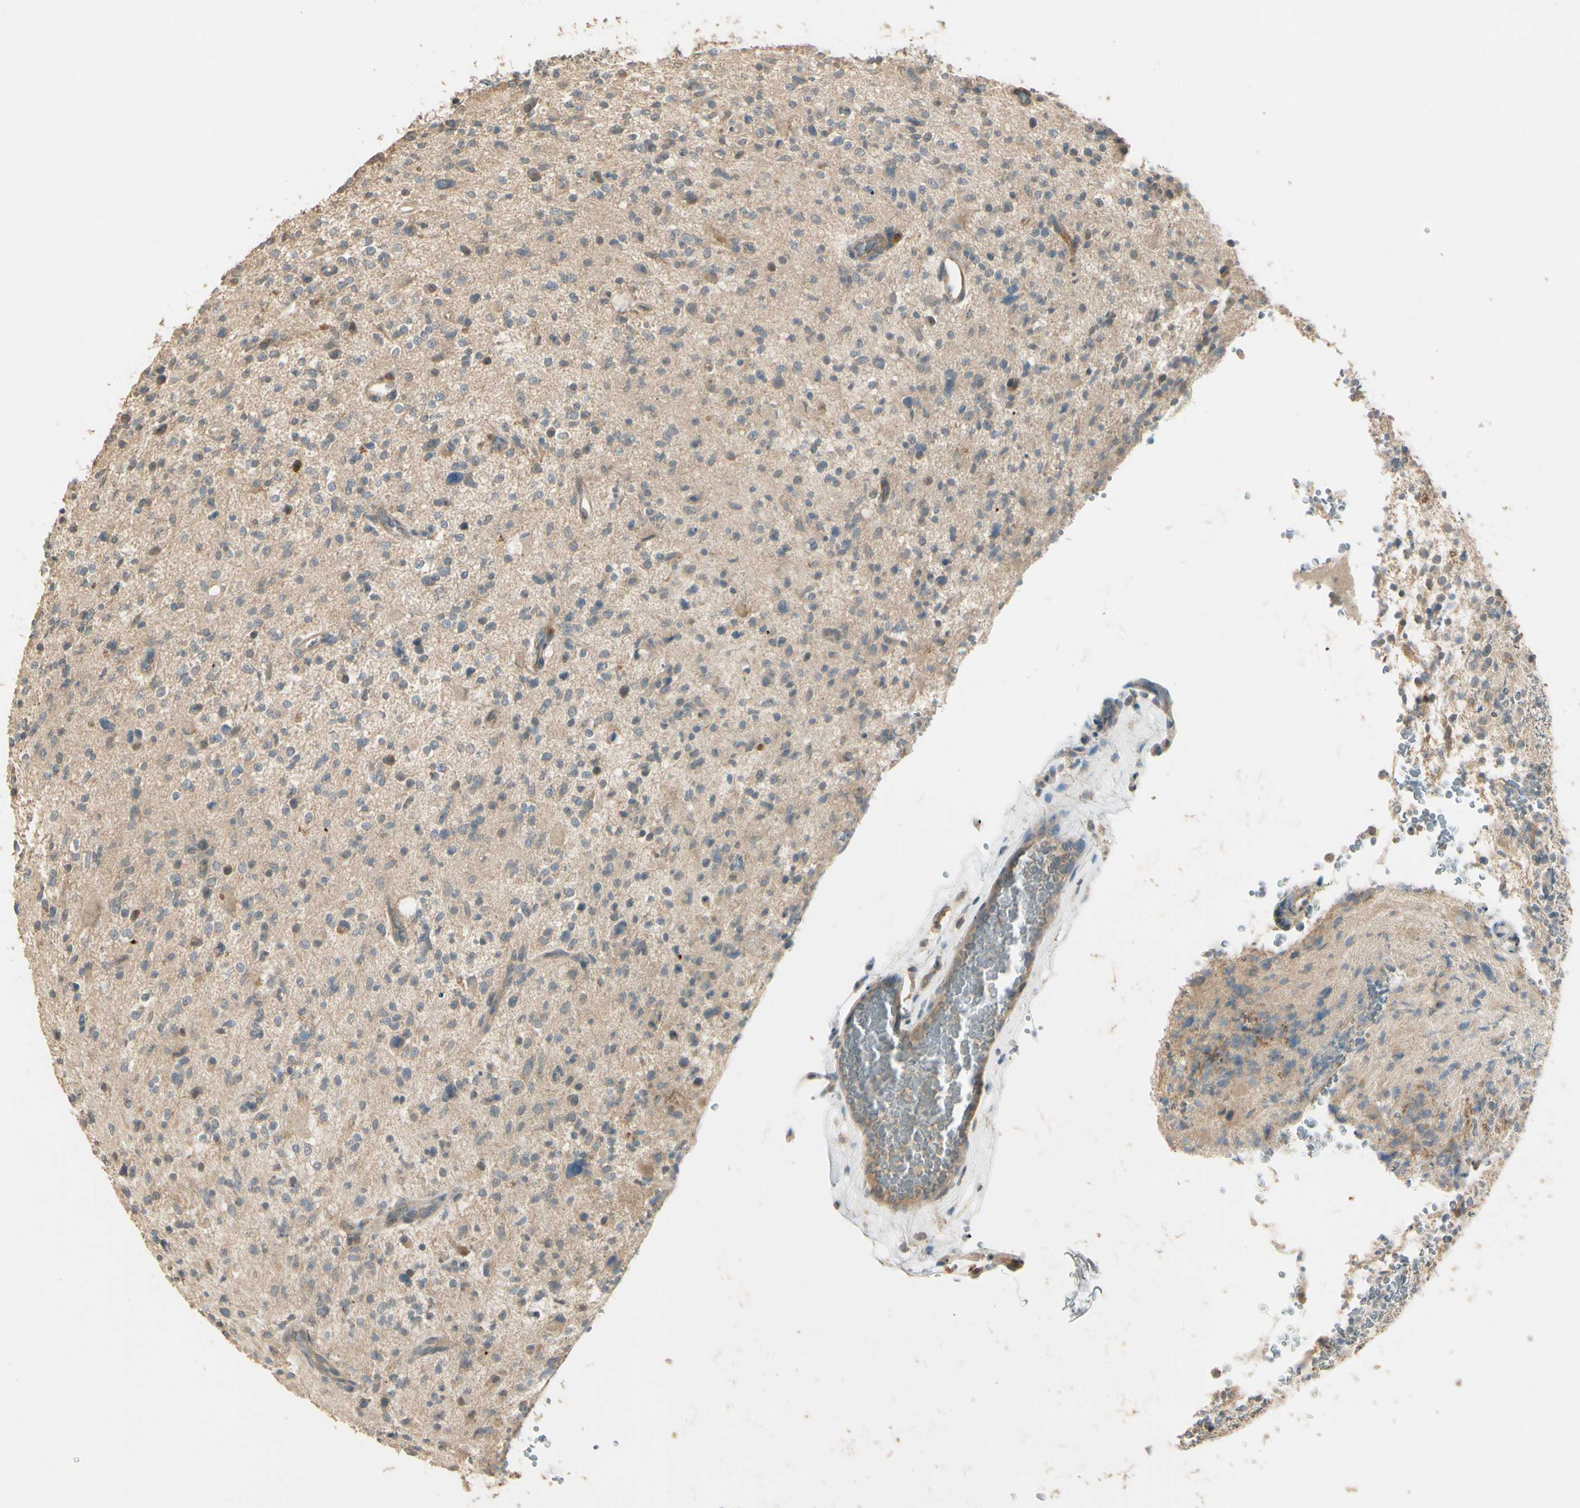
{"staining": {"intensity": "weak", "quantity": ">75%", "location": "cytoplasmic/membranous"}, "tissue": "glioma", "cell_type": "Tumor cells", "image_type": "cancer", "snomed": [{"axis": "morphology", "description": "Glioma, malignant, High grade"}, {"axis": "topography", "description": "Brain"}], "caption": "Tumor cells show low levels of weak cytoplasmic/membranous expression in approximately >75% of cells in human malignant glioma (high-grade).", "gene": "PLXNA1", "patient": {"sex": "male", "age": 48}}